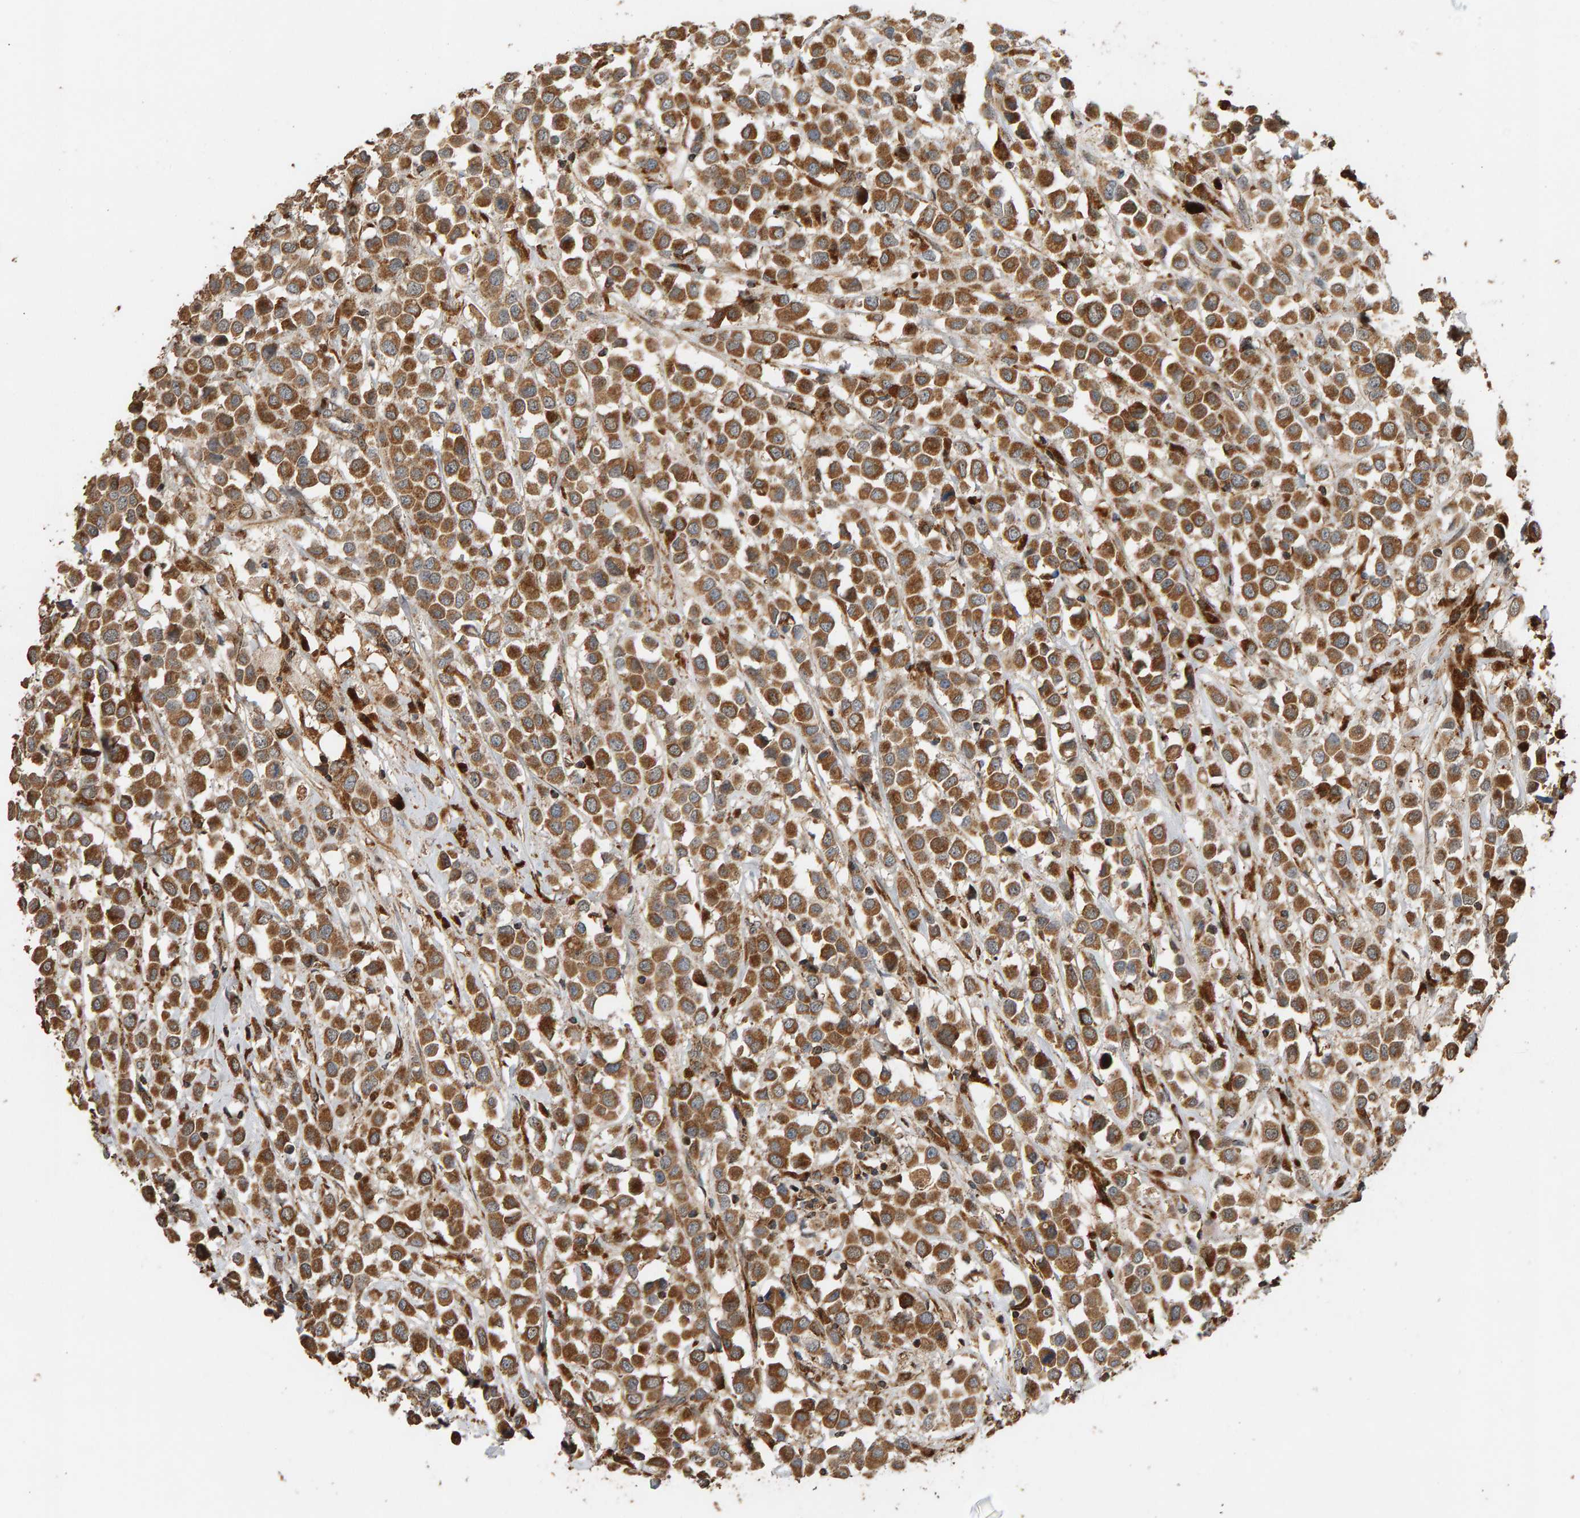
{"staining": {"intensity": "strong", "quantity": ">75%", "location": "cytoplasmic/membranous"}, "tissue": "breast cancer", "cell_type": "Tumor cells", "image_type": "cancer", "snomed": [{"axis": "morphology", "description": "Duct carcinoma"}, {"axis": "topography", "description": "Breast"}], "caption": "A brown stain labels strong cytoplasmic/membranous expression of a protein in intraductal carcinoma (breast) tumor cells. (brown staining indicates protein expression, while blue staining denotes nuclei).", "gene": "GSTK1", "patient": {"sex": "female", "age": 61}}